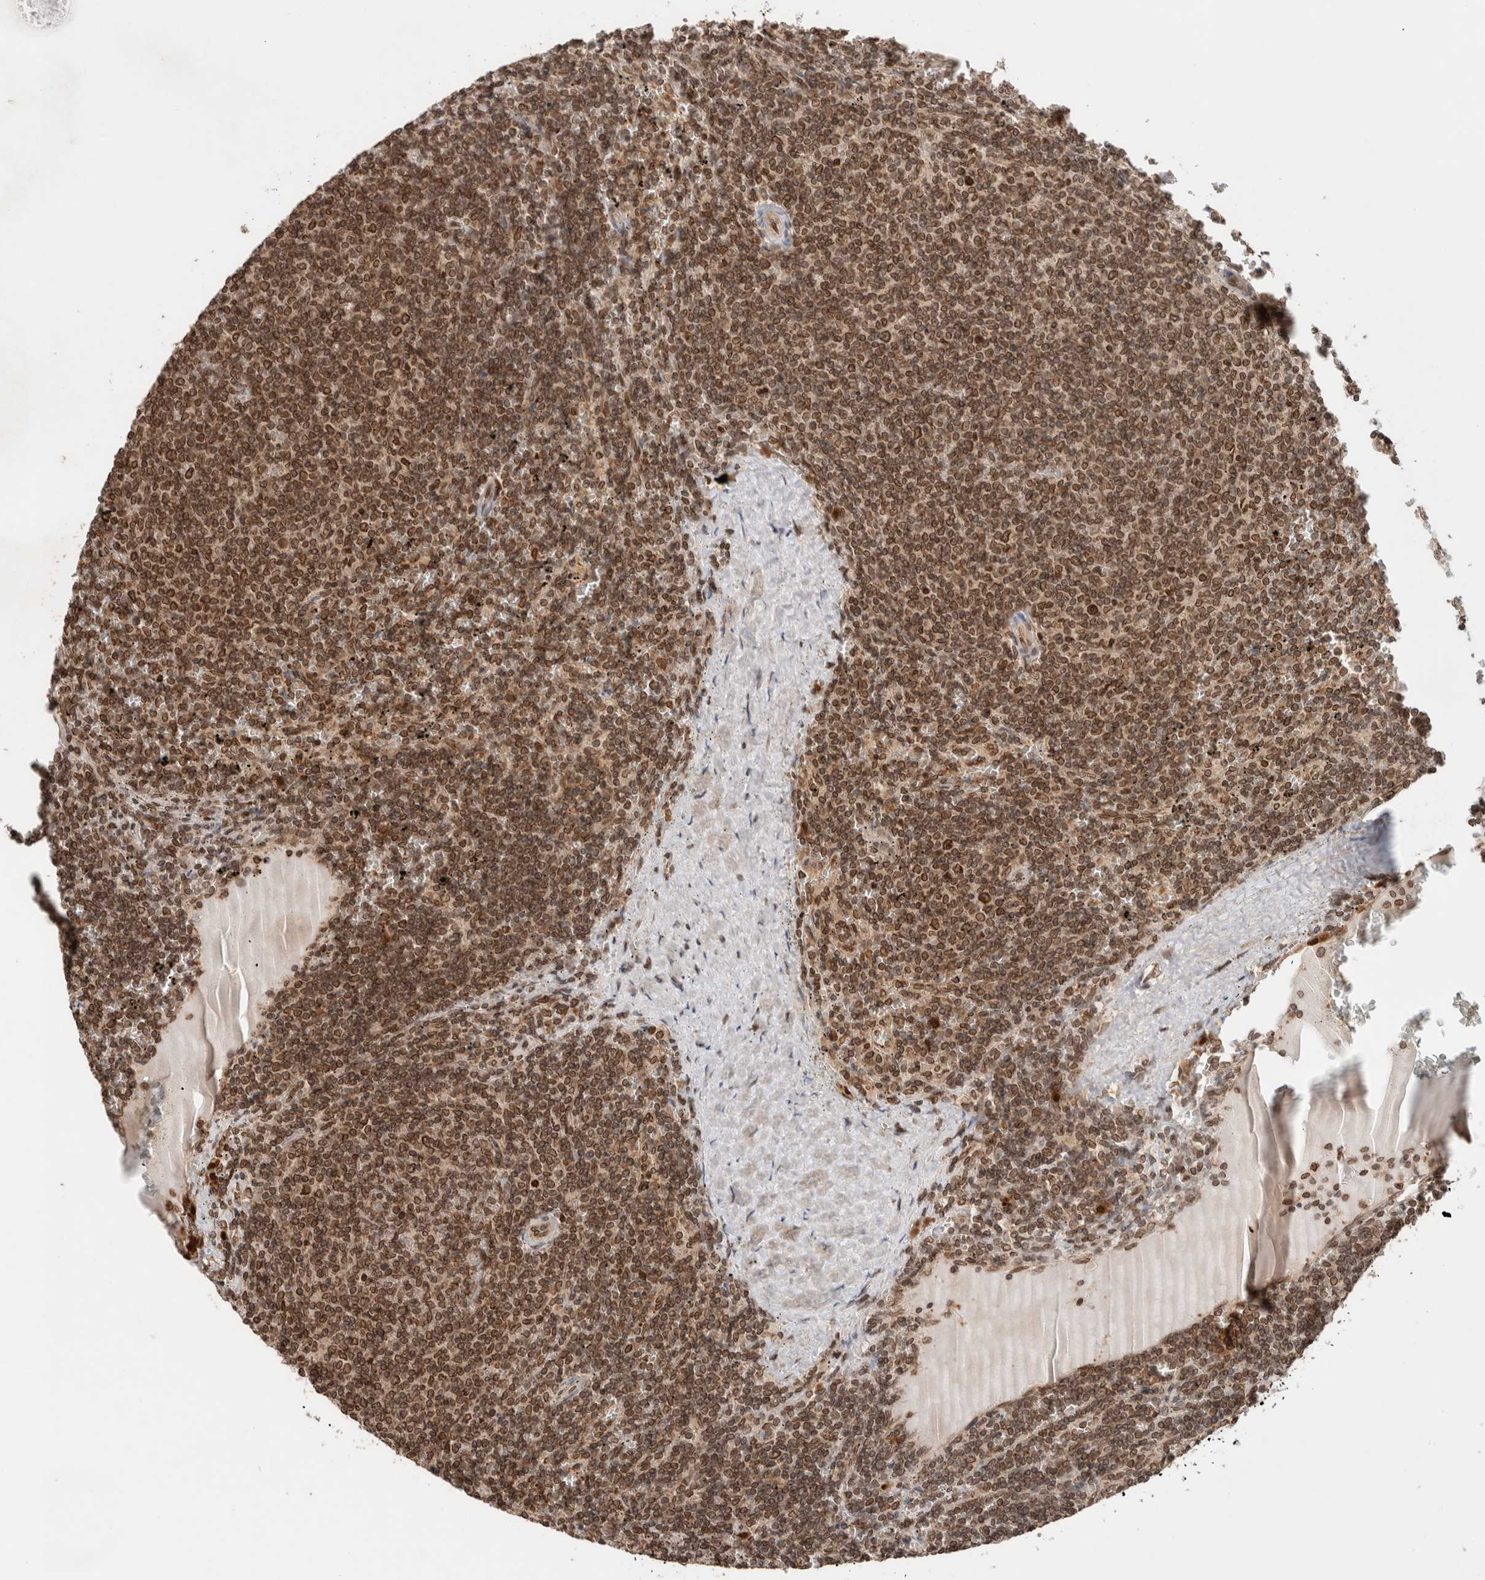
{"staining": {"intensity": "moderate", "quantity": ">75%", "location": "cytoplasmic/membranous,nuclear"}, "tissue": "lymphoma", "cell_type": "Tumor cells", "image_type": "cancer", "snomed": [{"axis": "morphology", "description": "Malignant lymphoma, non-Hodgkin's type, Low grade"}, {"axis": "topography", "description": "Spleen"}], "caption": "Protein staining of lymphoma tissue displays moderate cytoplasmic/membranous and nuclear staining in approximately >75% of tumor cells.", "gene": "TPR", "patient": {"sex": "female", "age": 50}}